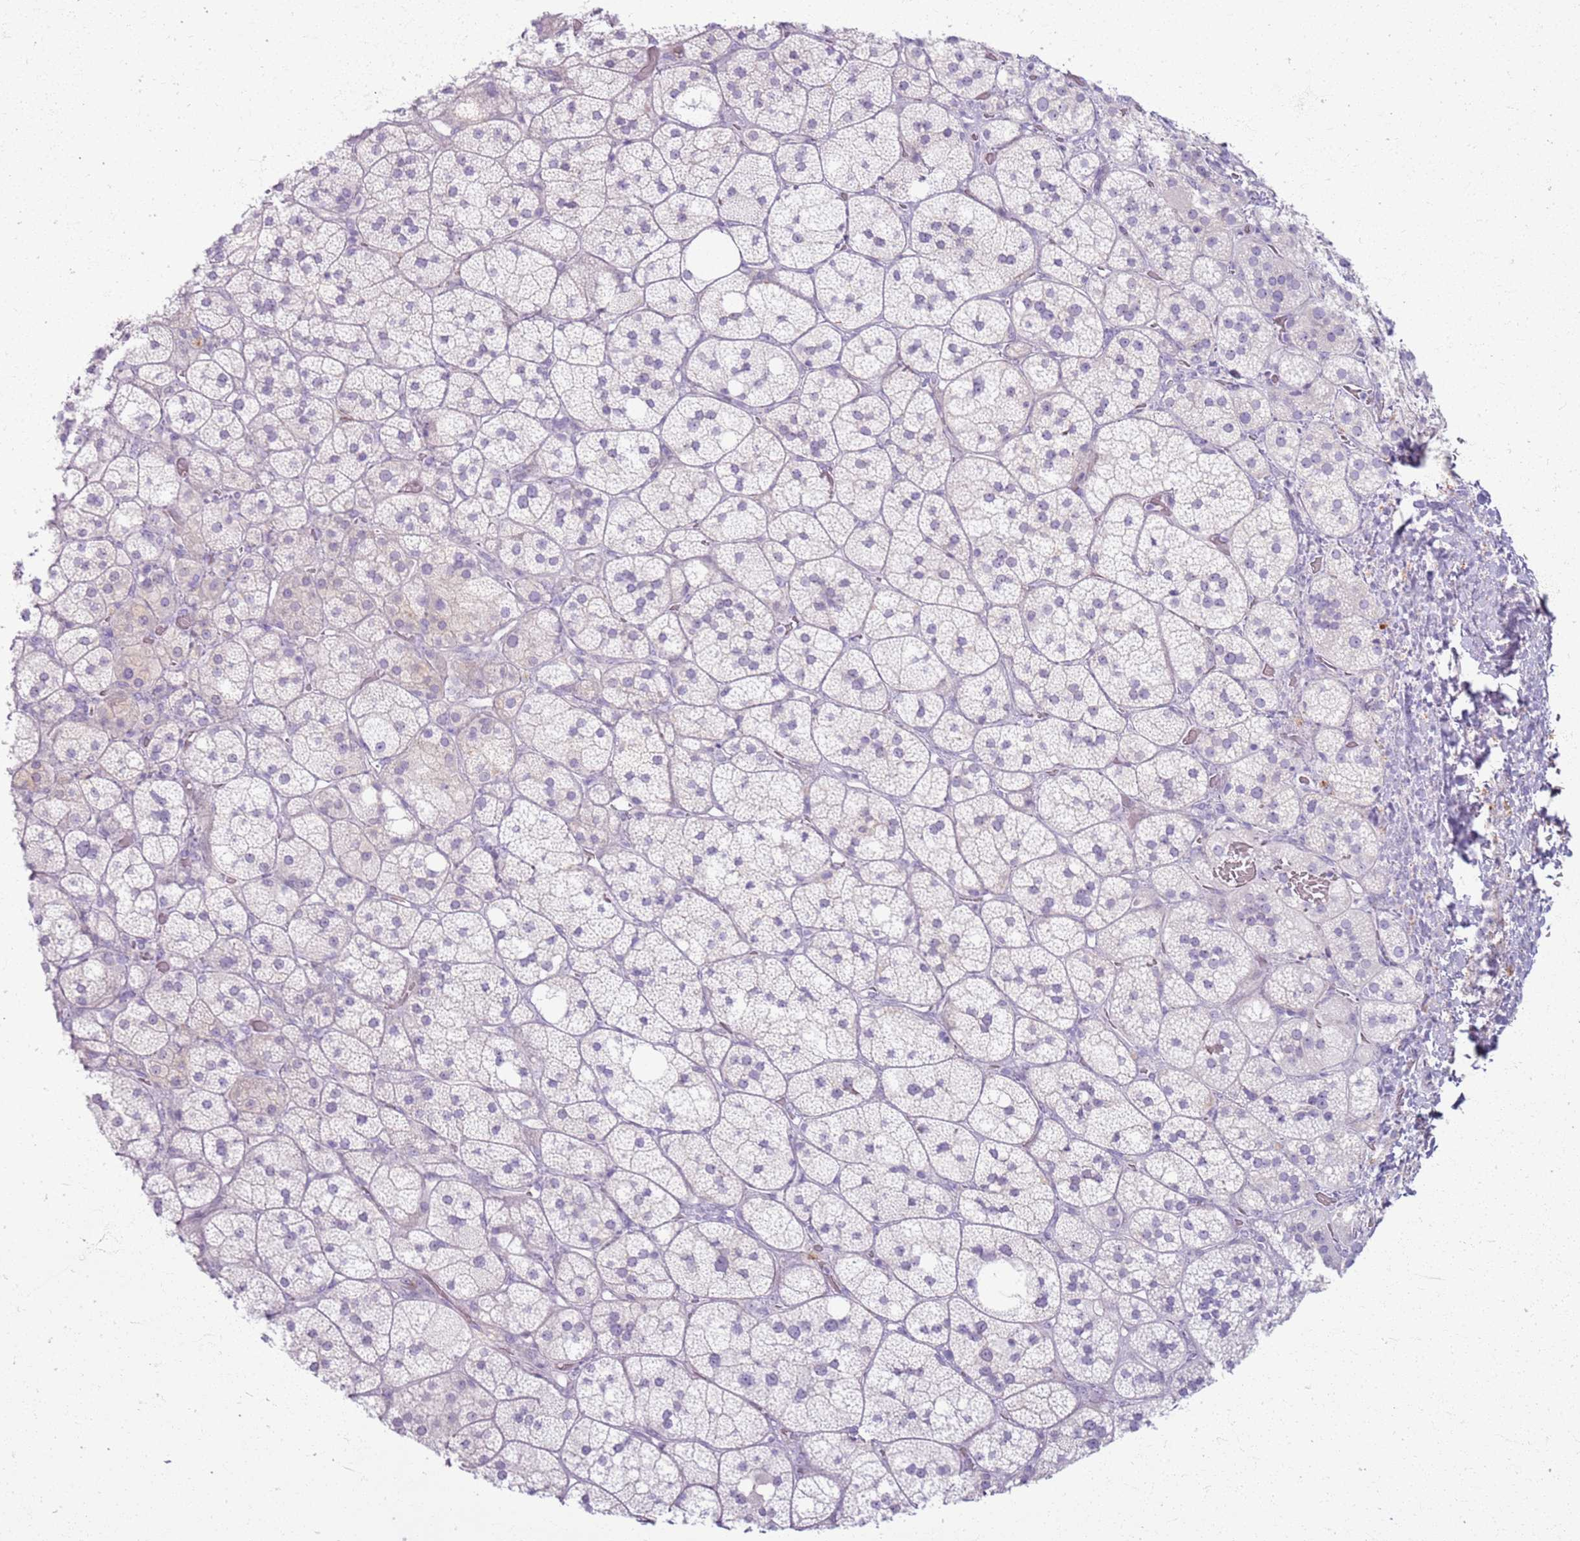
{"staining": {"intensity": "negative", "quantity": "none", "location": "none"}, "tissue": "adrenal gland", "cell_type": "Glandular cells", "image_type": "normal", "snomed": [{"axis": "morphology", "description": "Normal tissue, NOS"}, {"axis": "topography", "description": "Adrenal gland"}], "caption": "IHC histopathology image of benign adrenal gland: adrenal gland stained with DAB reveals no significant protein staining in glandular cells.", "gene": "CSRP3", "patient": {"sex": "male", "age": 61}}